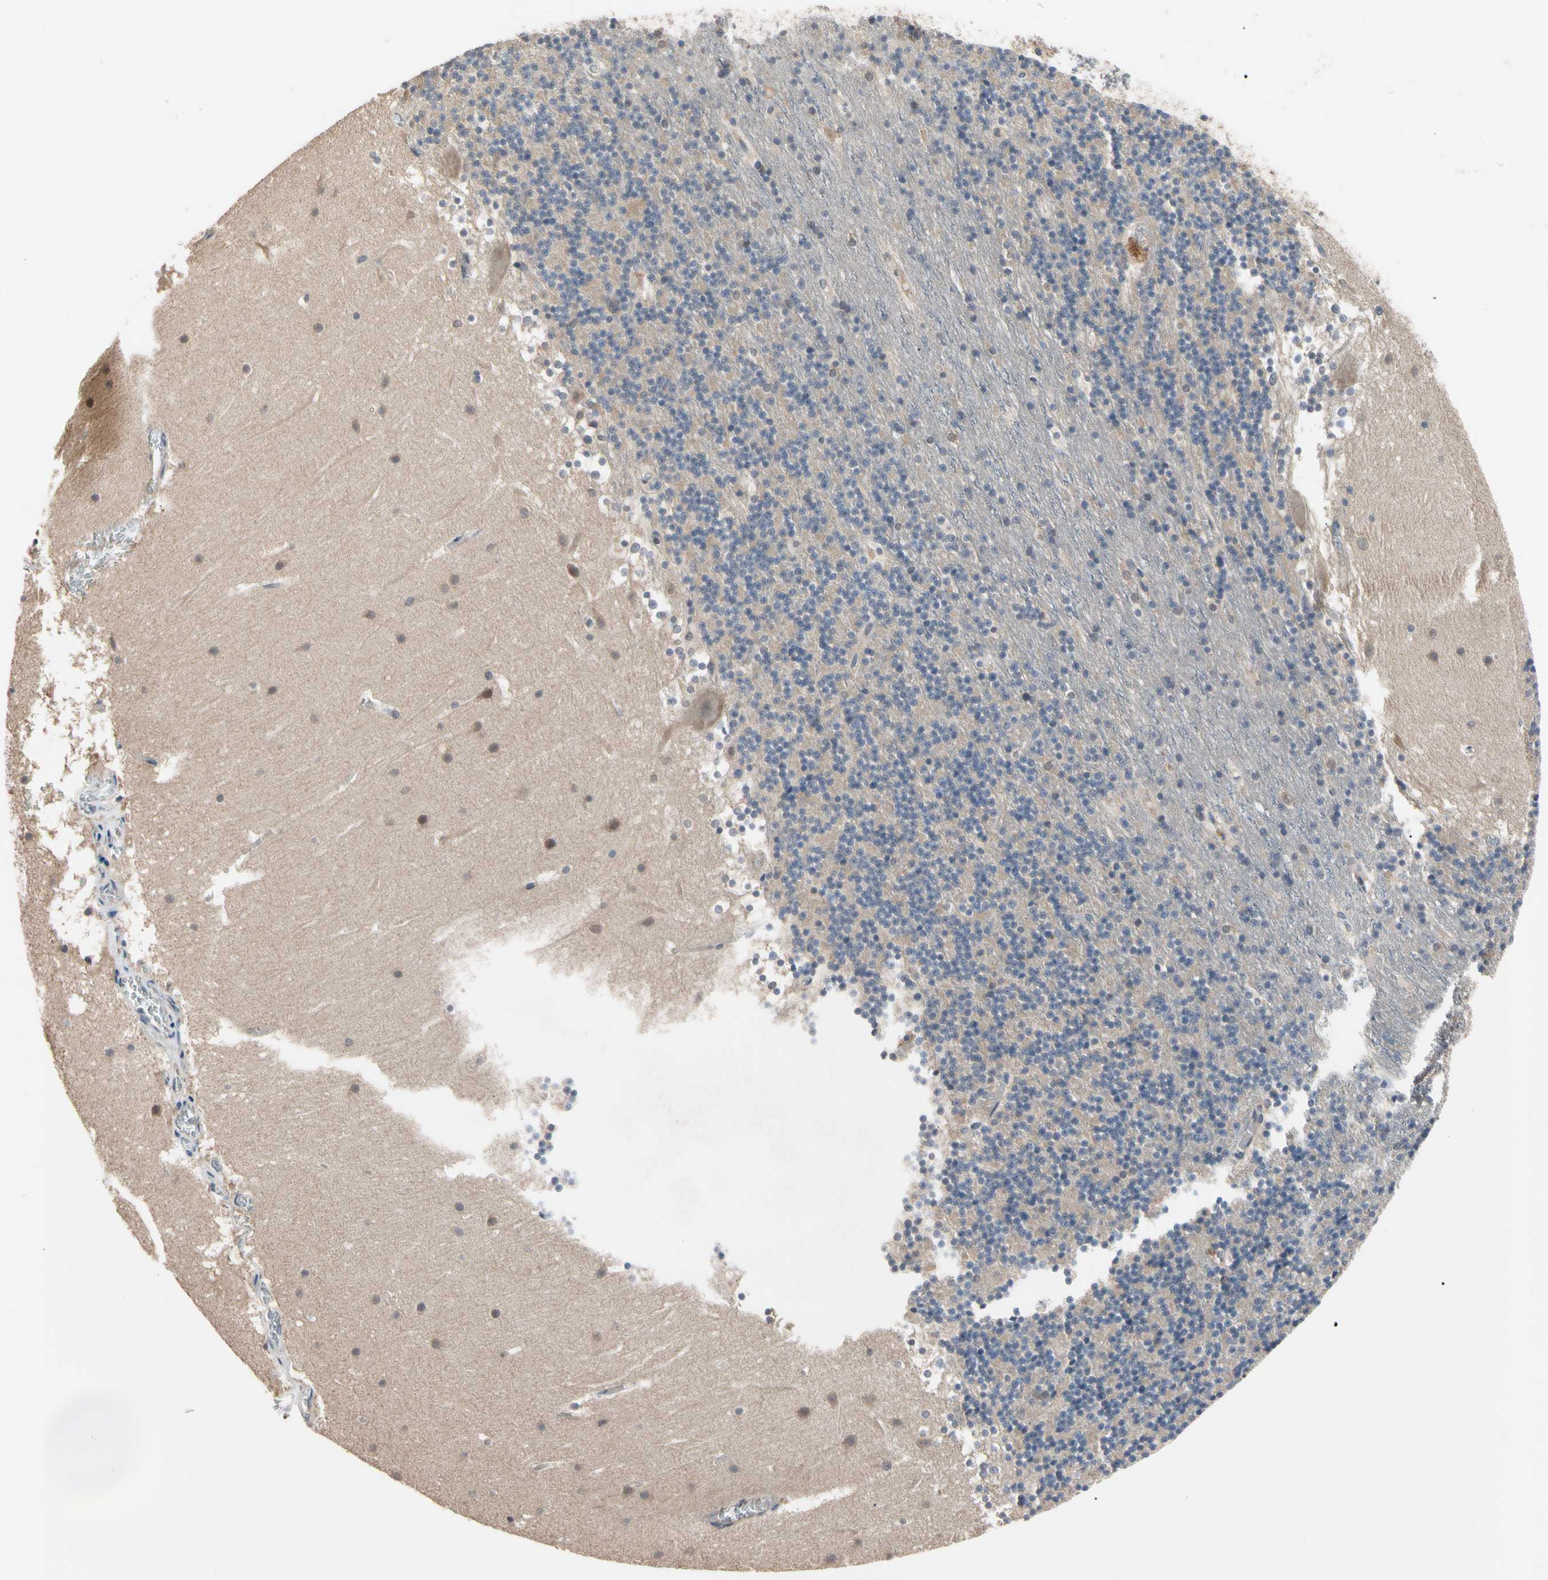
{"staining": {"intensity": "moderate", "quantity": ">75%", "location": "cytoplasmic/membranous"}, "tissue": "cerebellum", "cell_type": "Cells in granular layer", "image_type": "normal", "snomed": [{"axis": "morphology", "description": "Normal tissue, NOS"}, {"axis": "topography", "description": "Cerebellum"}], "caption": "Cells in granular layer demonstrate medium levels of moderate cytoplasmic/membranous positivity in about >75% of cells in unremarkable cerebellum.", "gene": "DPP8", "patient": {"sex": "male", "age": 45}}